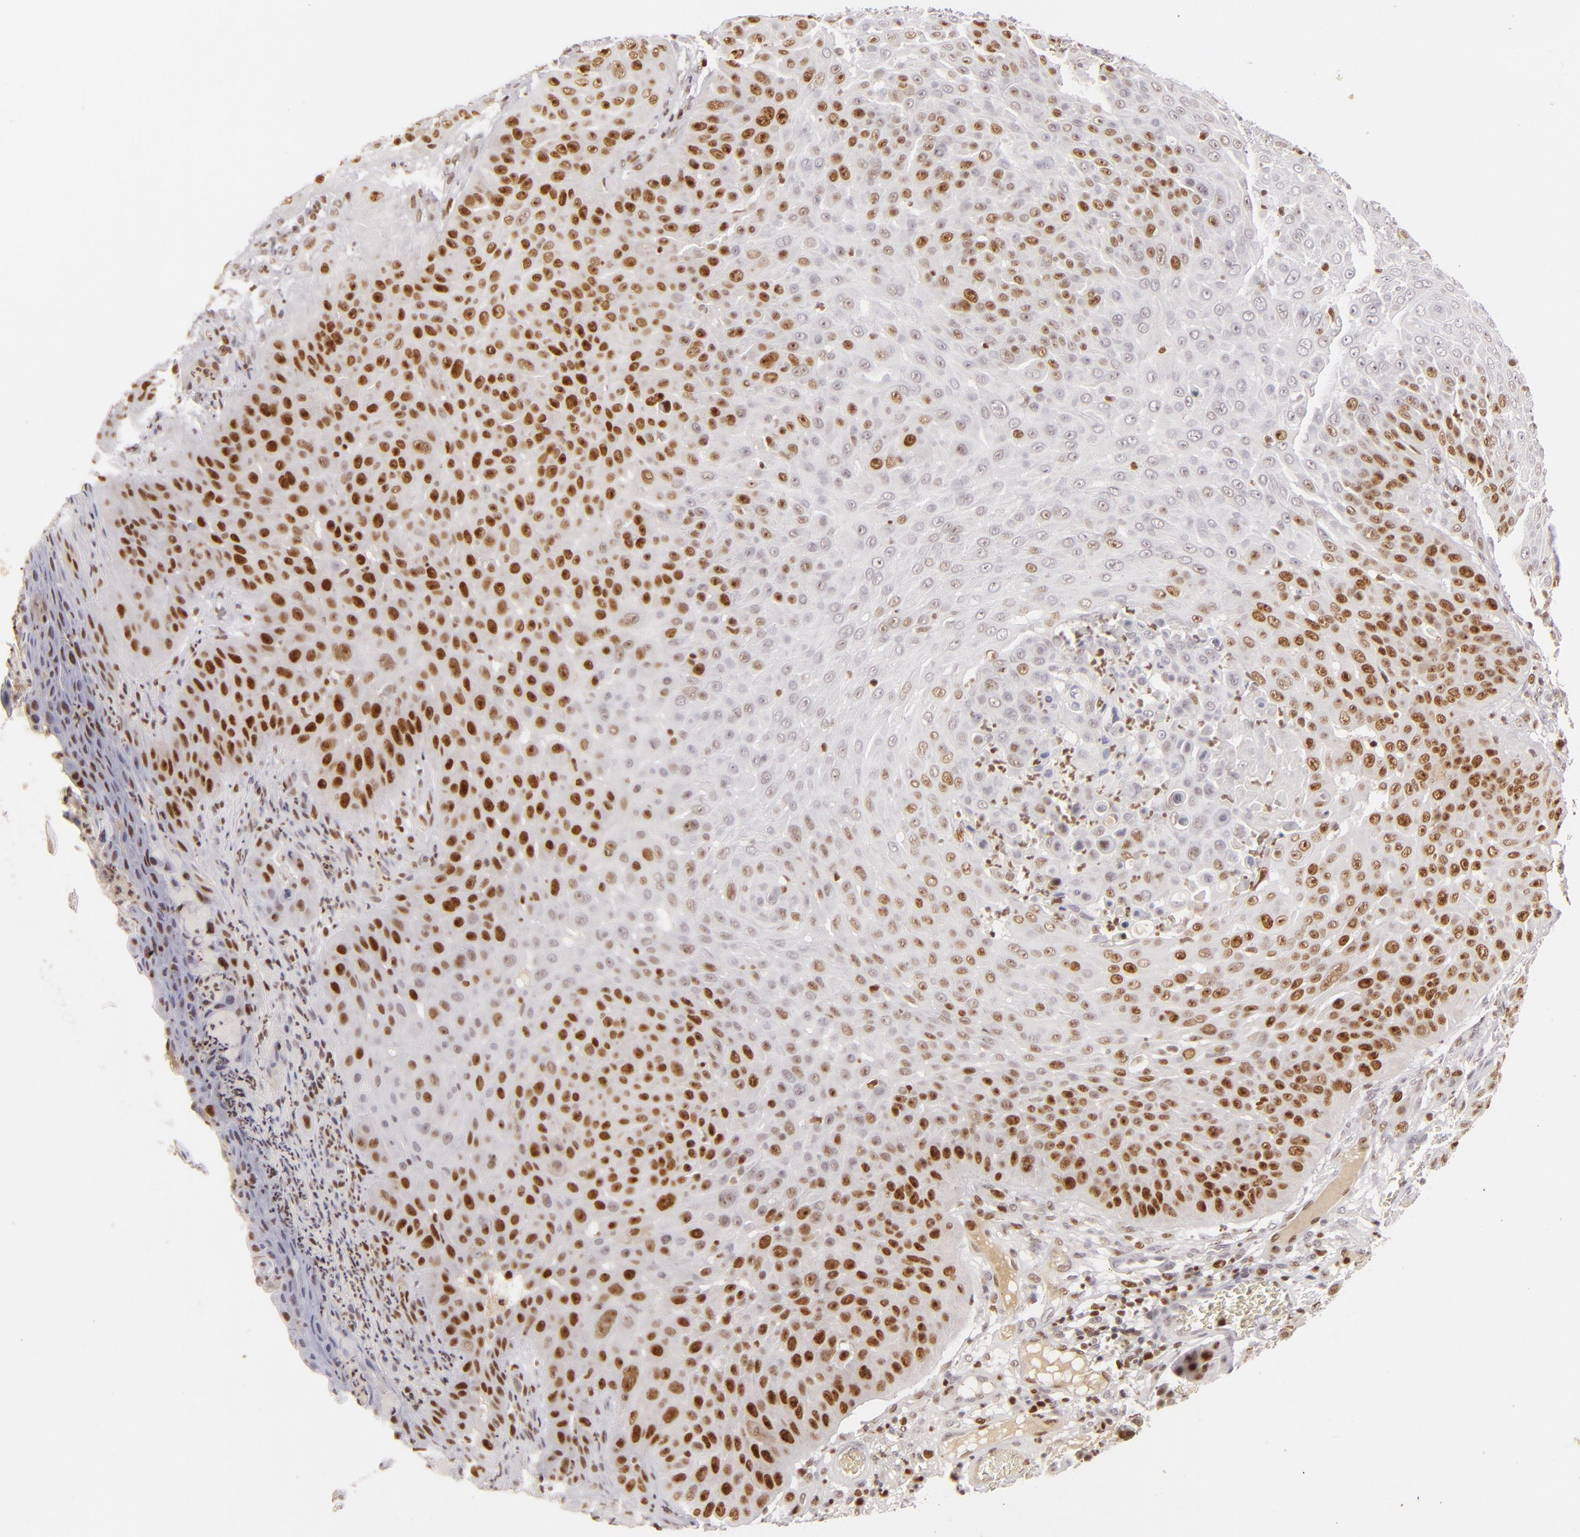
{"staining": {"intensity": "strong", "quantity": ">75%", "location": "nuclear"}, "tissue": "skin cancer", "cell_type": "Tumor cells", "image_type": "cancer", "snomed": [{"axis": "morphology", "description": "Squamous cell carcinoma, NOS"}, {"axis": "topography", "description": "Skin"}], "caption": "A high-resolution photomicrograph shows immunohistochemistry staining of skin squamous cell carcinoma, which shows strong nuclear expression in approximately >75% of tumor cells.", "gene": "FEN1", "patient": {"sex": "male", "age": 82}}